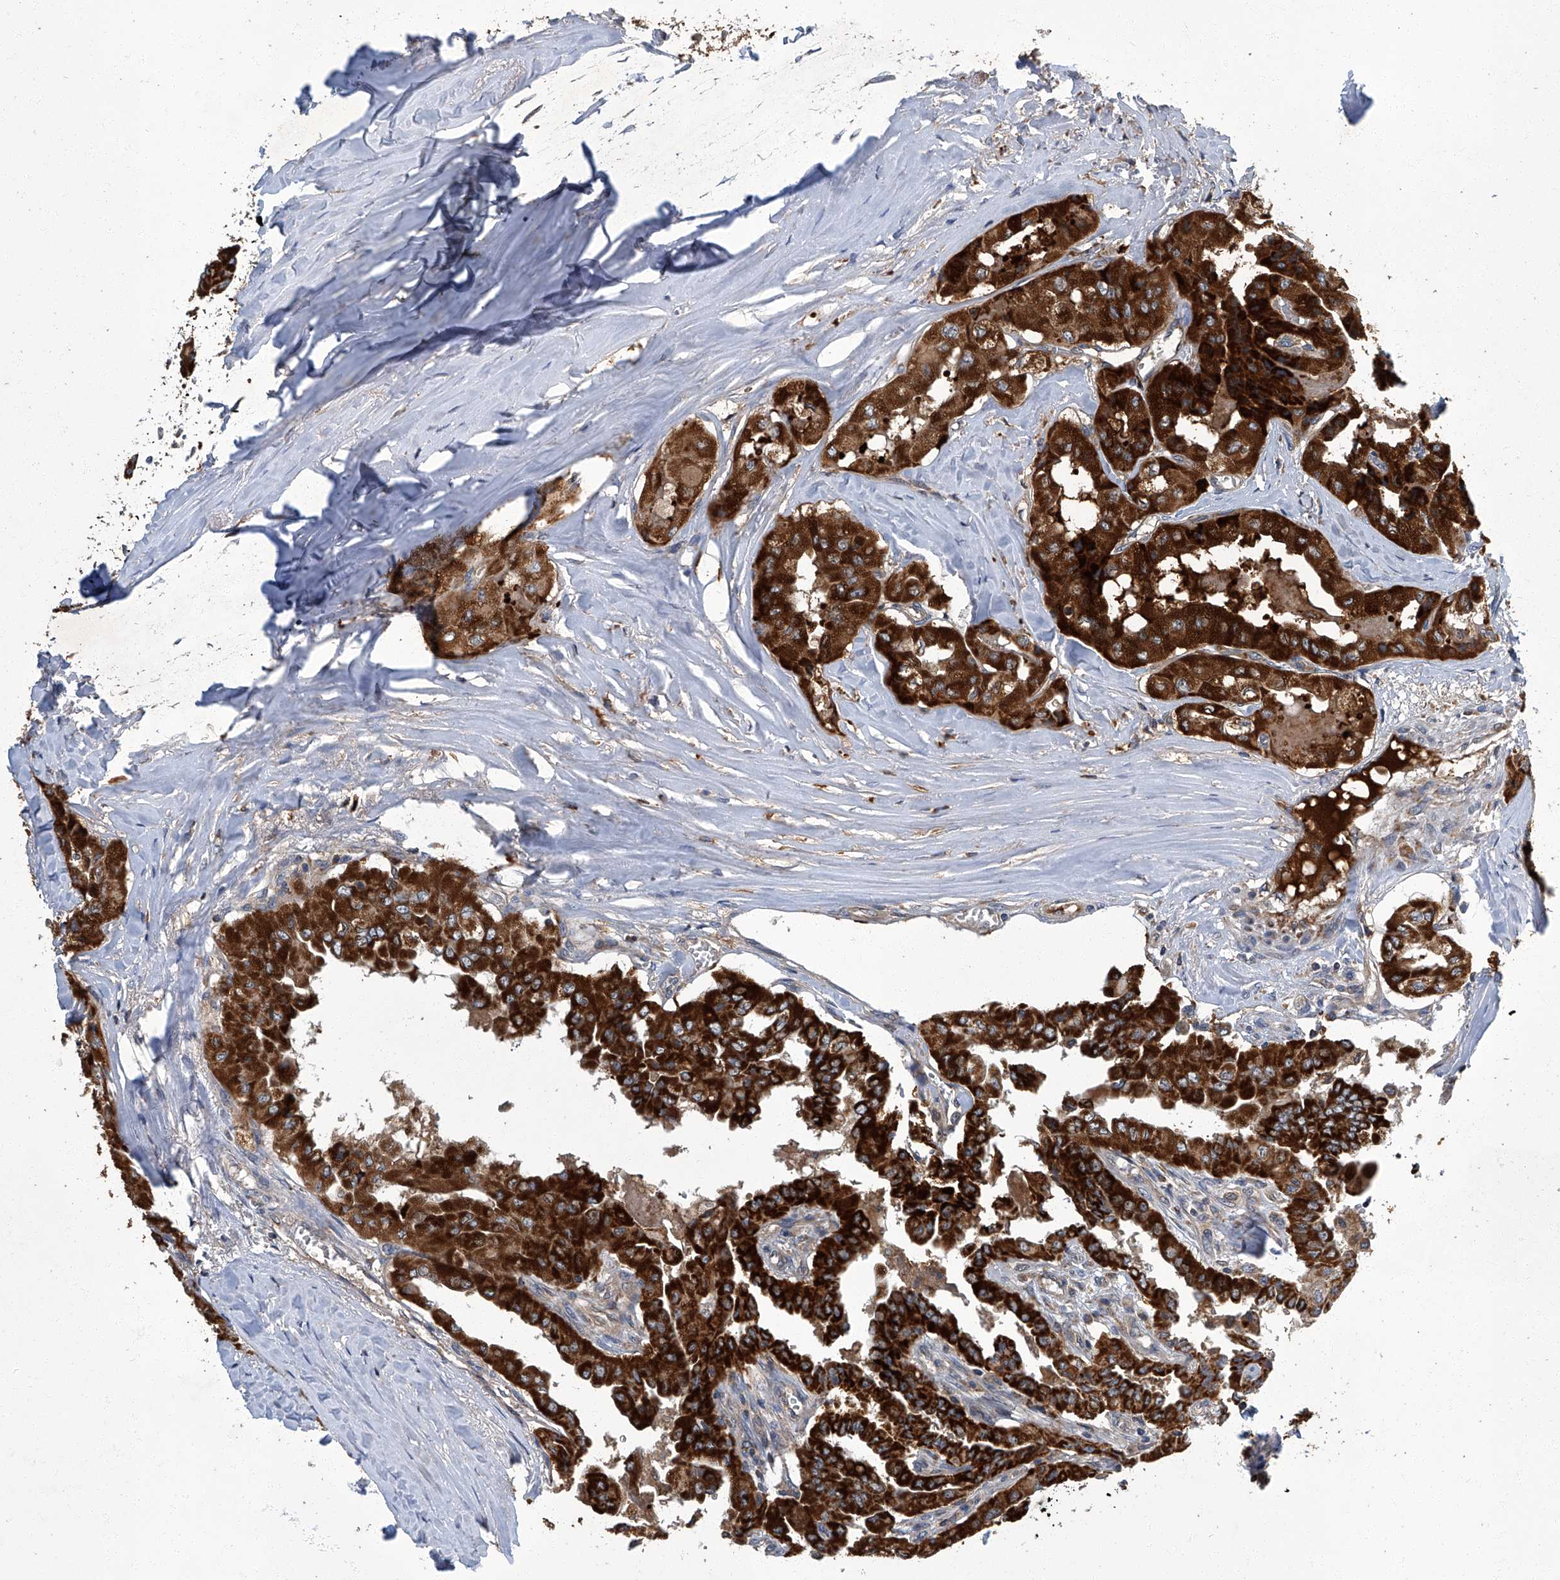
{"staining": {"intensity": "strong", "quantity": ">75%", "location": "cytoplasmic/membranous"}, "tissue": "thyroid cancer", "cell_type": "Tumor cells", "image_type": "cancer", "snomed": [{"axis": "morphology", "description": "Papillary adenocarcinoma, NOS"}, {"axis": "topography", "description": "Thyroid gland"}], "caption": "Immunohistochemistry of thyroid cancer reveals high levels of strong cytoplasmic/membranous staining in approximately >75% of tumor cells. (Brightfield microscopy of DAB IHC at high magnification).", "gene": "TNFRSF13B", "patient": {"sex": "female", "age": 59}}